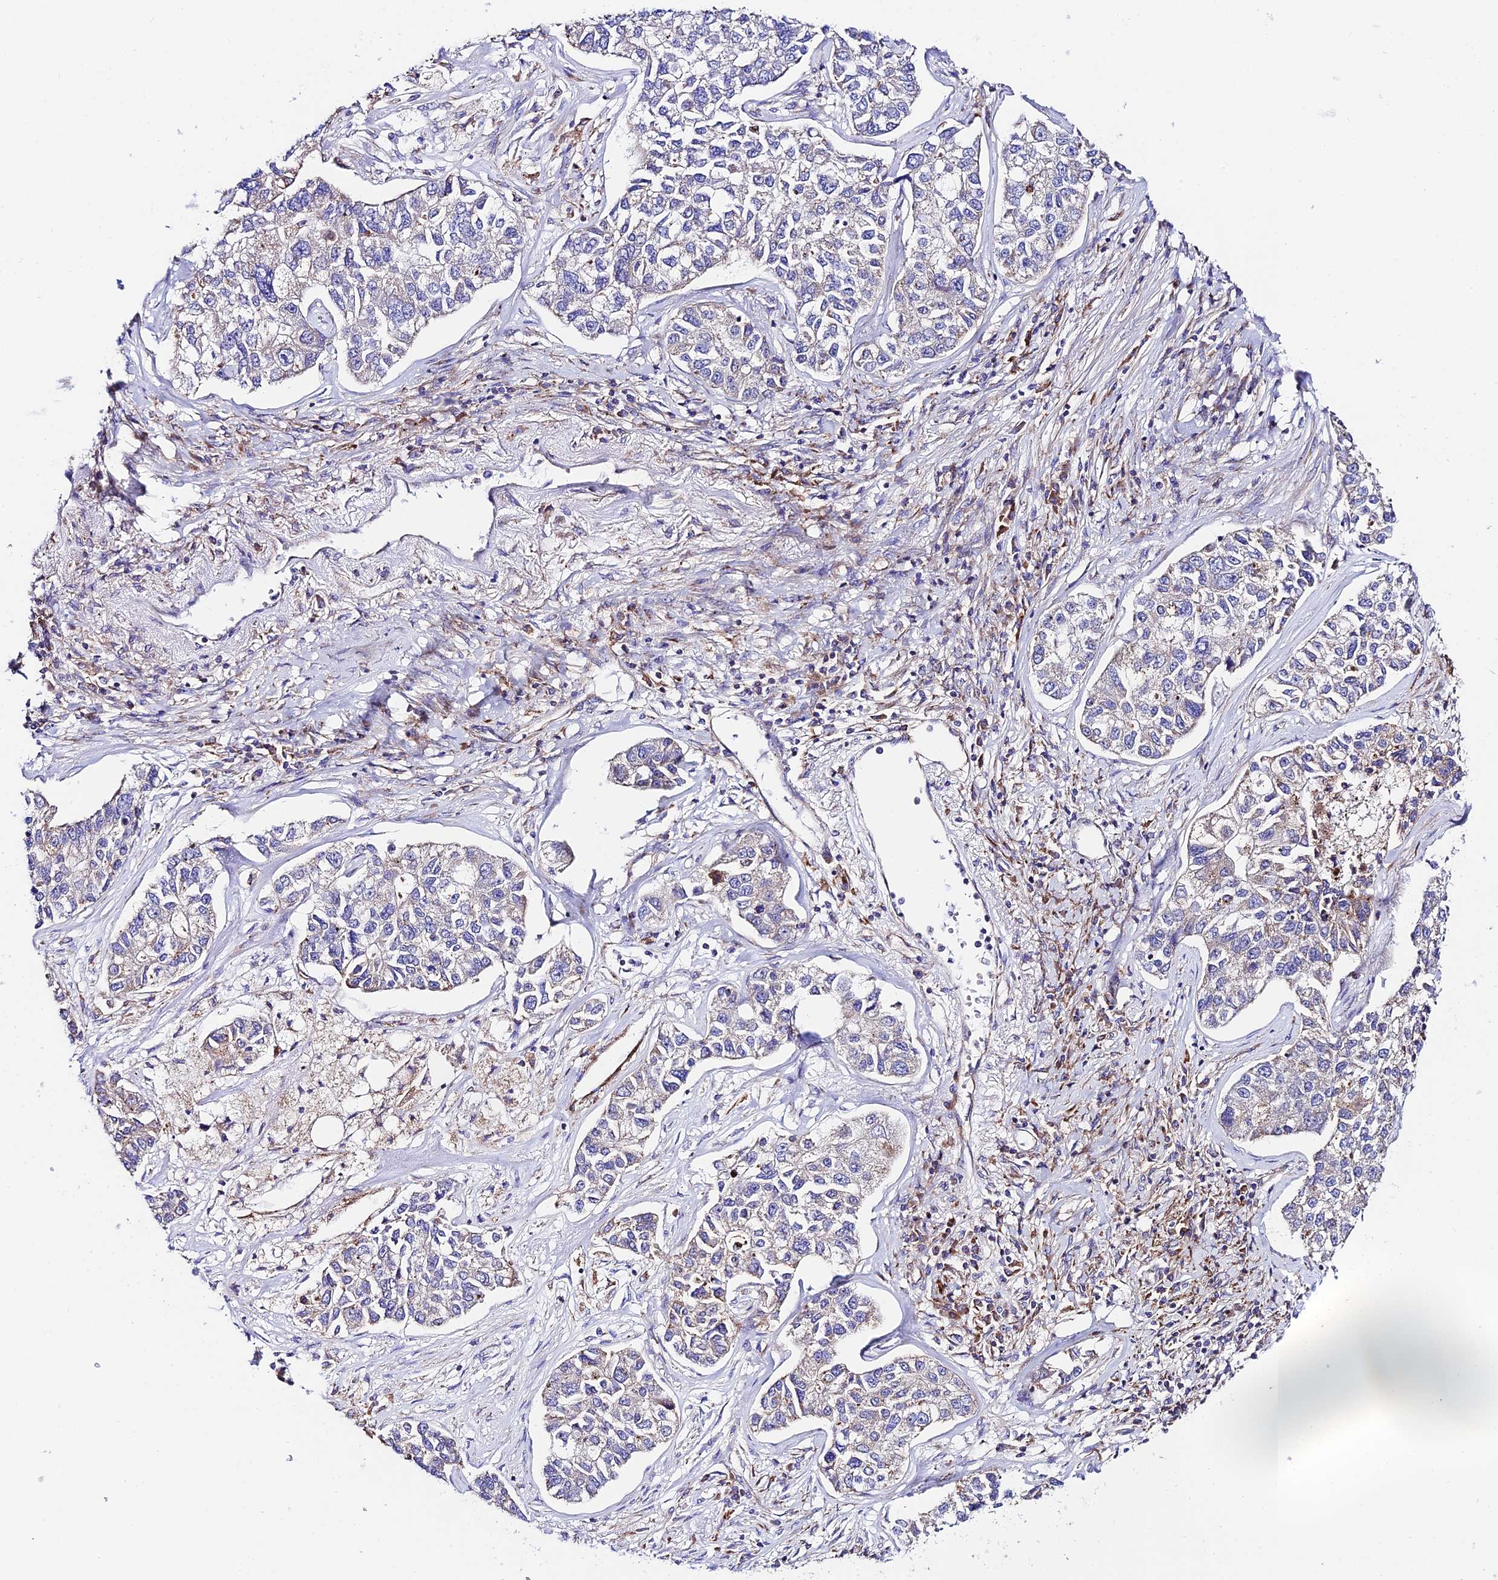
{"staining": {"intensity": "negative", "quantity": "none", "location": "none"}, "tissue": "lung cancer", "cell_type": "Tumor cells", "image_type": "cancer", "snomed": [{"axis": "morphology", "description": "Adenocarcinoma, NOS"}, {"axis": "topography", "description": "Lung"}], "caption": "Photomicrograph shows no protein positivity in tumor cells of lung adenocarcinoma tissue. The staining was performed using DAB (3,3'-diaminobenzidine) to visualize the protein expression in brown, while the nuclei were stained in blue with hematoxylin (Magnification: 20x).", "gene": "VPS13C", "patient": {"sex": "male", "age": 49}}